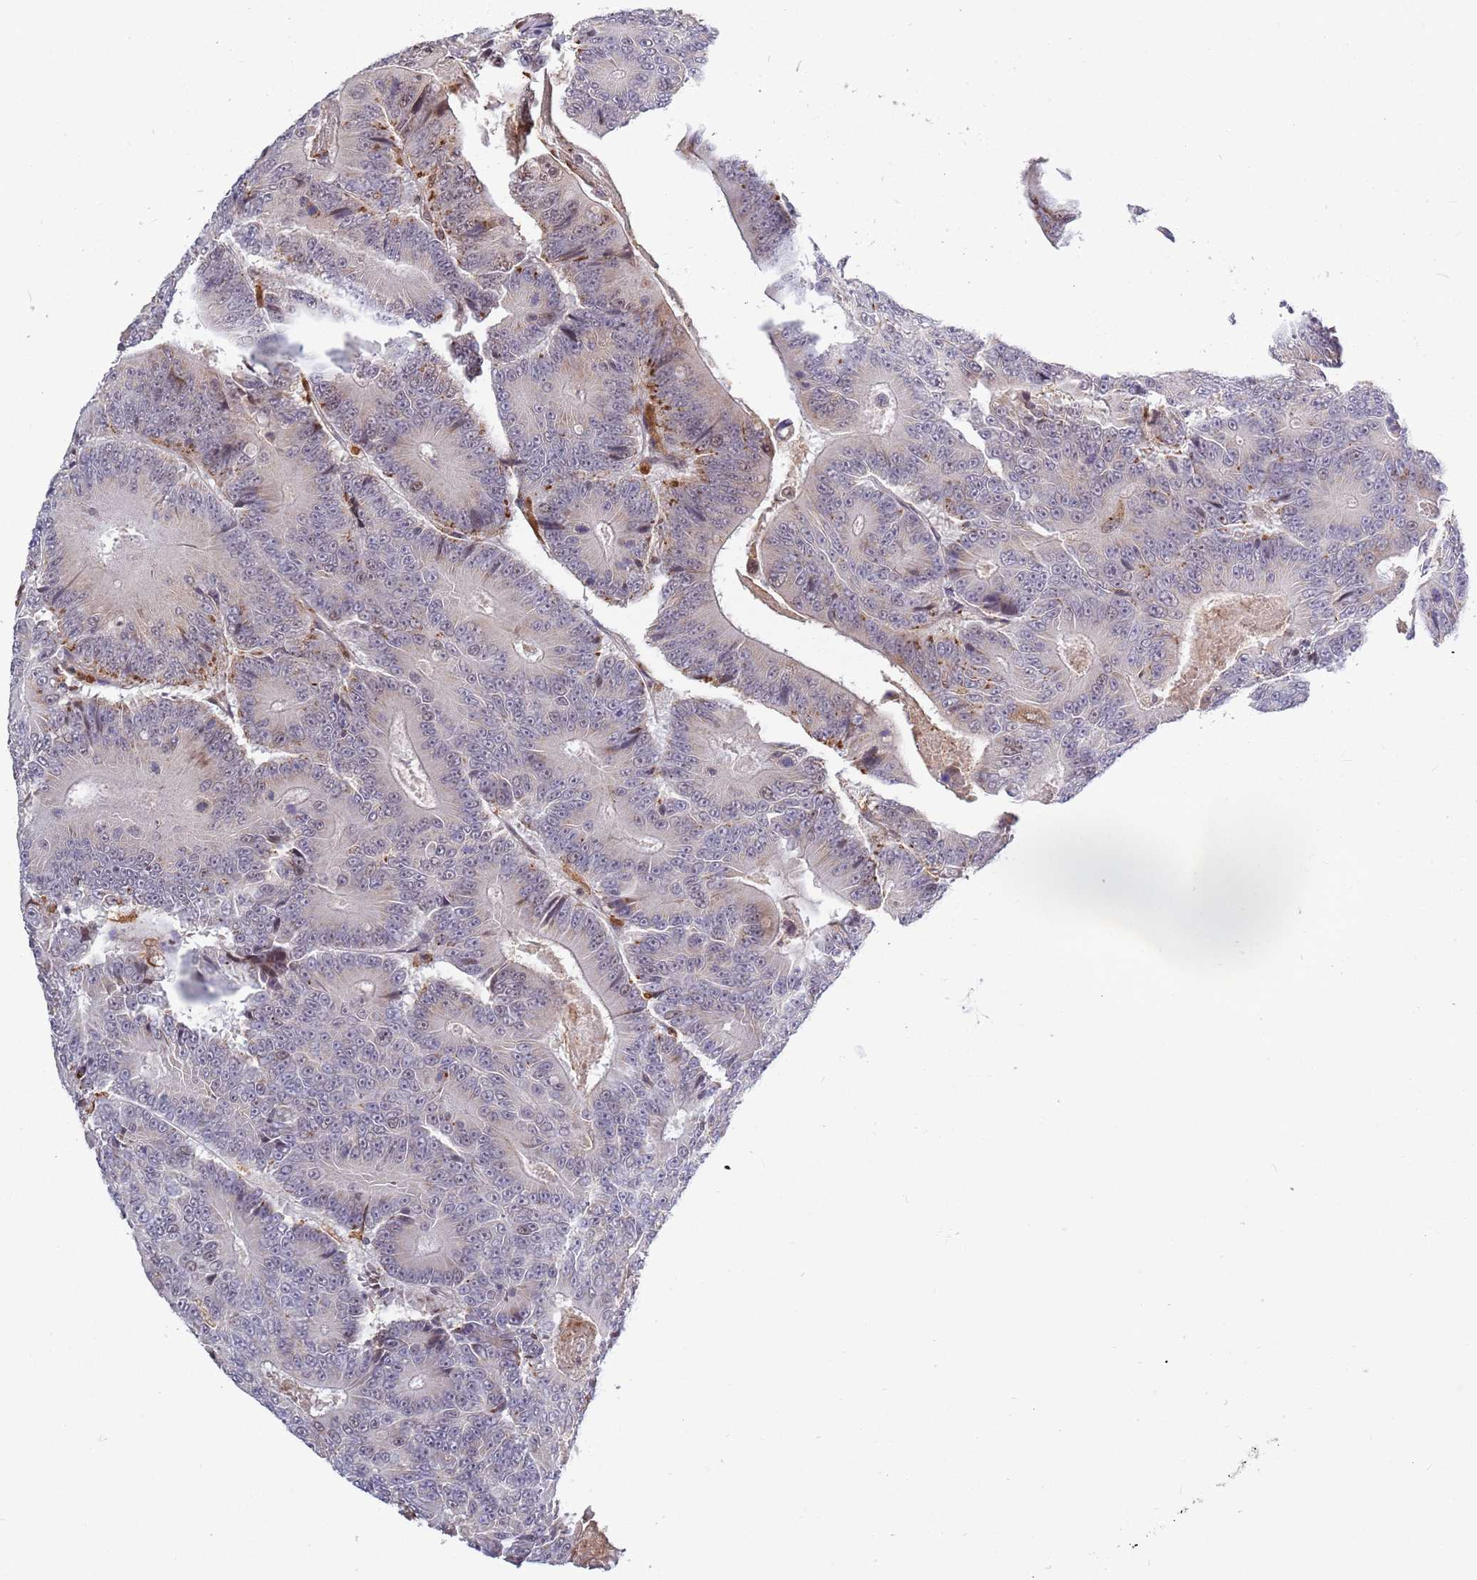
{"staining": {"intensity": "negative", "quantity": "none", "location": "none"}, "tissue": "colorectal cancer", "cell_type": "Tumor cells", "image_type": "cancer", "snomed": [{"axis": "morphology", "description": "Adenocarcinoma, NOS"}, {"axis": "topography", "description": "Colon"}], "caption": "Tumor cells show no significant staining in colorectal cancer.", "gene": "CCNJL", "patient": {"sex": "male", "age": 83}}